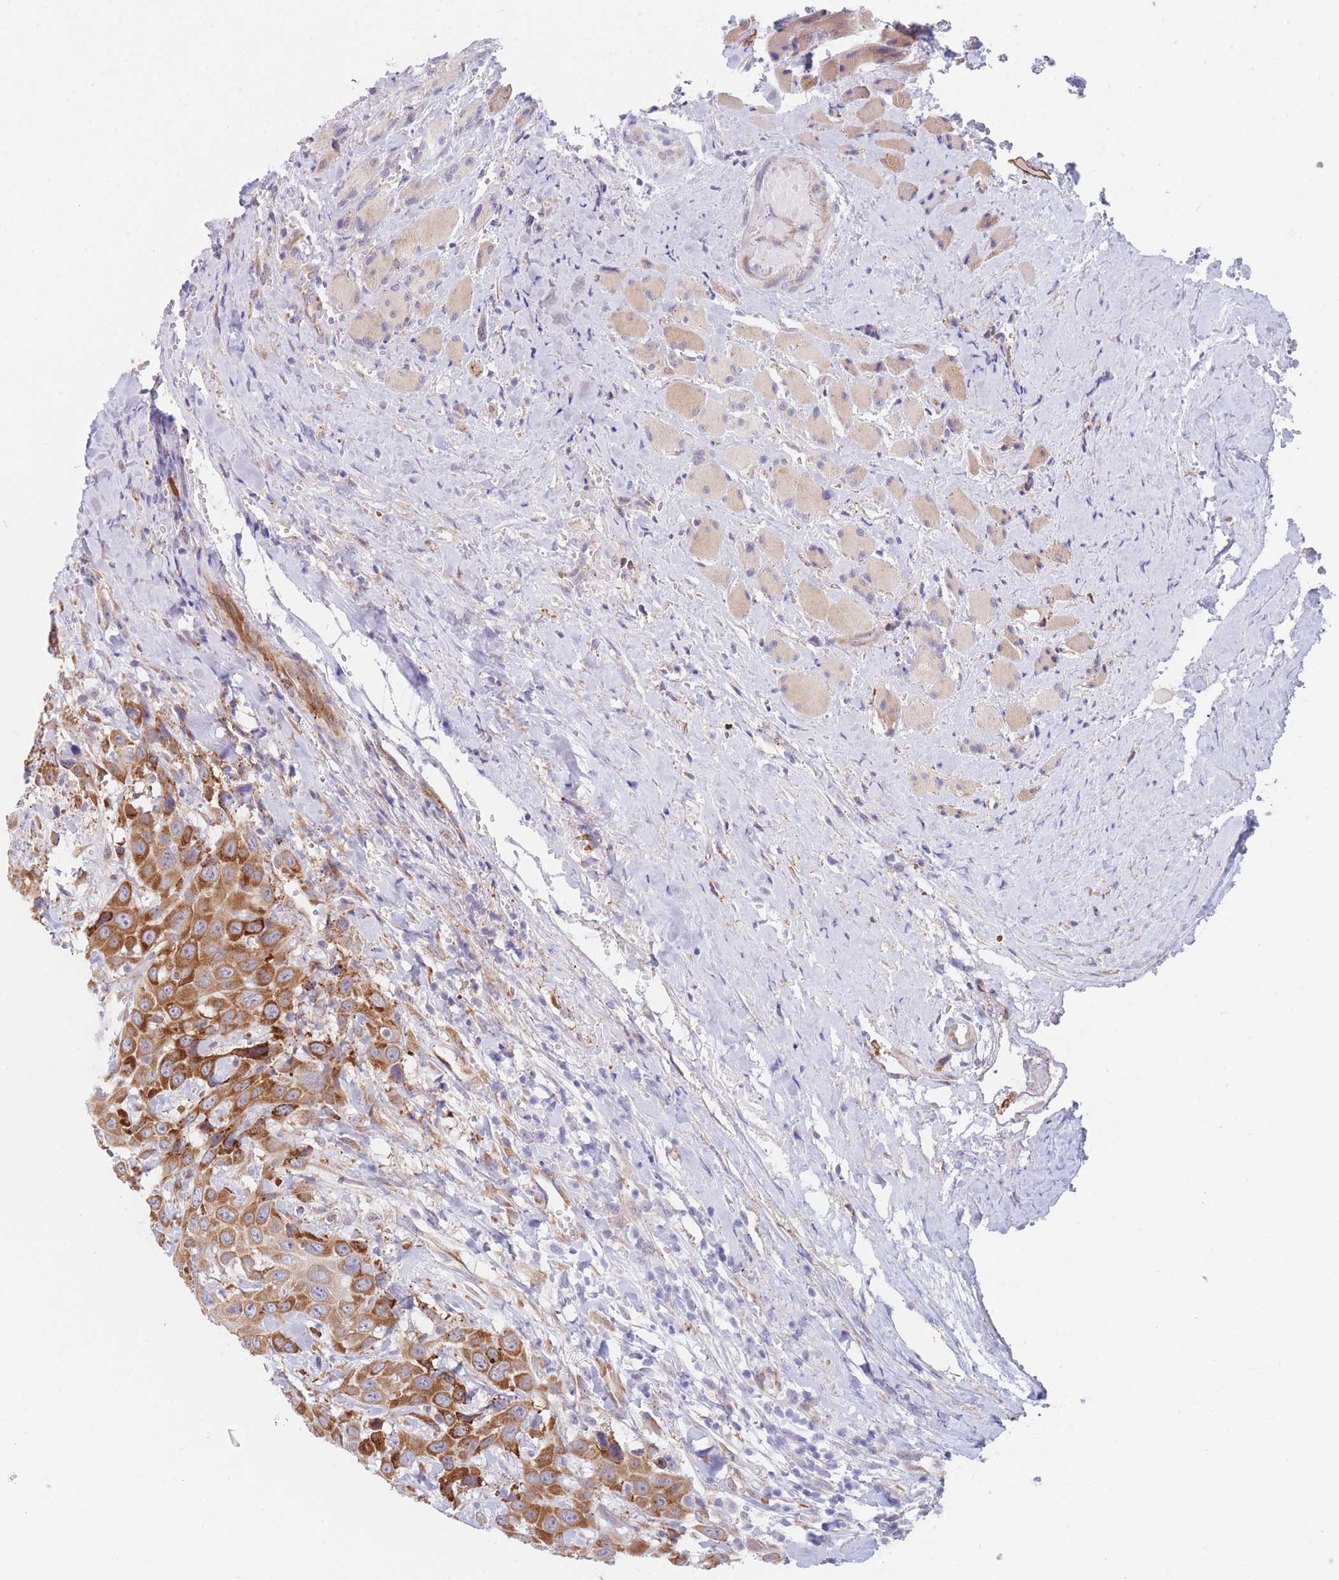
{"staining": {"intensity": "moderate", "quantity": ">75%", "location": "cytoplasmic/membranous"}, "tissue": "head and neck cancer", "cell_type": "Tumor cells", "image_type": "cancer", "snomed": [{"axis": "morphology", "description": "Squamous cell carcinoma, NOS"}, {"axis": "topography", "description": "Head-Neck"}], "caption": "IHC (DAB (3,3'-diaminobenzidine)) staining of head and neck cancer (squamous cell carcinoma) reveals moderate cytoplasmic/membranous protein positivity in approximately >75% of tumor cells. (Brightfield microscopy of DAB IHC at high magnification).", "gene": "AK9", "patient": {"sex": "male", "age": 81}}